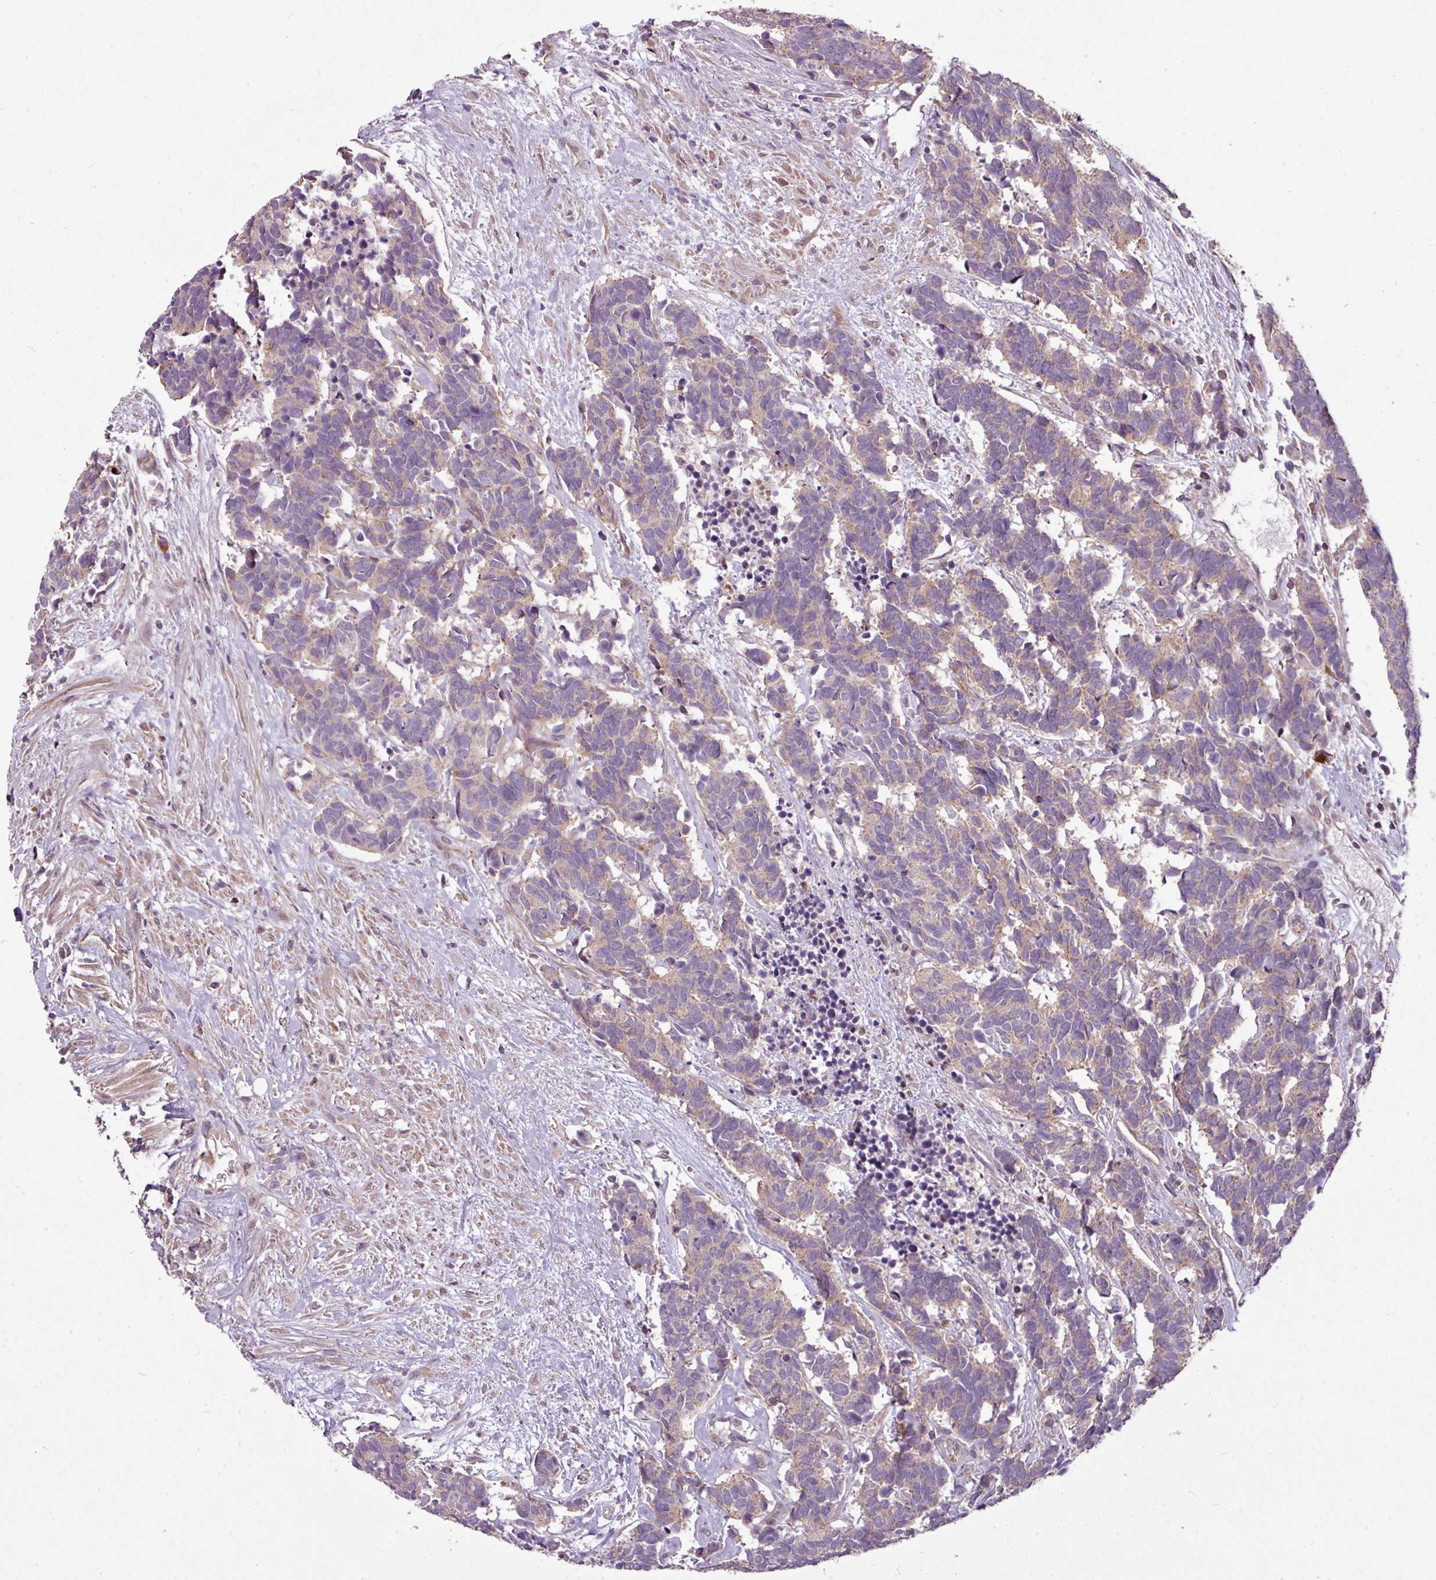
{"staining": {"intensity": "weak", "quantity": "<25%", "location": "cytoplasmic/membranous"}, "tissue": "carcinoid", "cell_type": "Tumor cells", "image_type": "cancer", "snomed": [{"axis": "morphology", "description": "Carcinoma, NOS"}, {"axis": "morphology", "description": "Carcinoid, malignant, NOS"}, {"axis": "topography", "description": "Urinary bladder"}], "caption": "High magnification brightfield microscopy of carcinoid stained with DAB (brown) and counterstained with hematoxylin (blue): tumor cells show no significant positivity.", "gene": "PAPLN", "patient": {"sex": "male", "age": 57}}